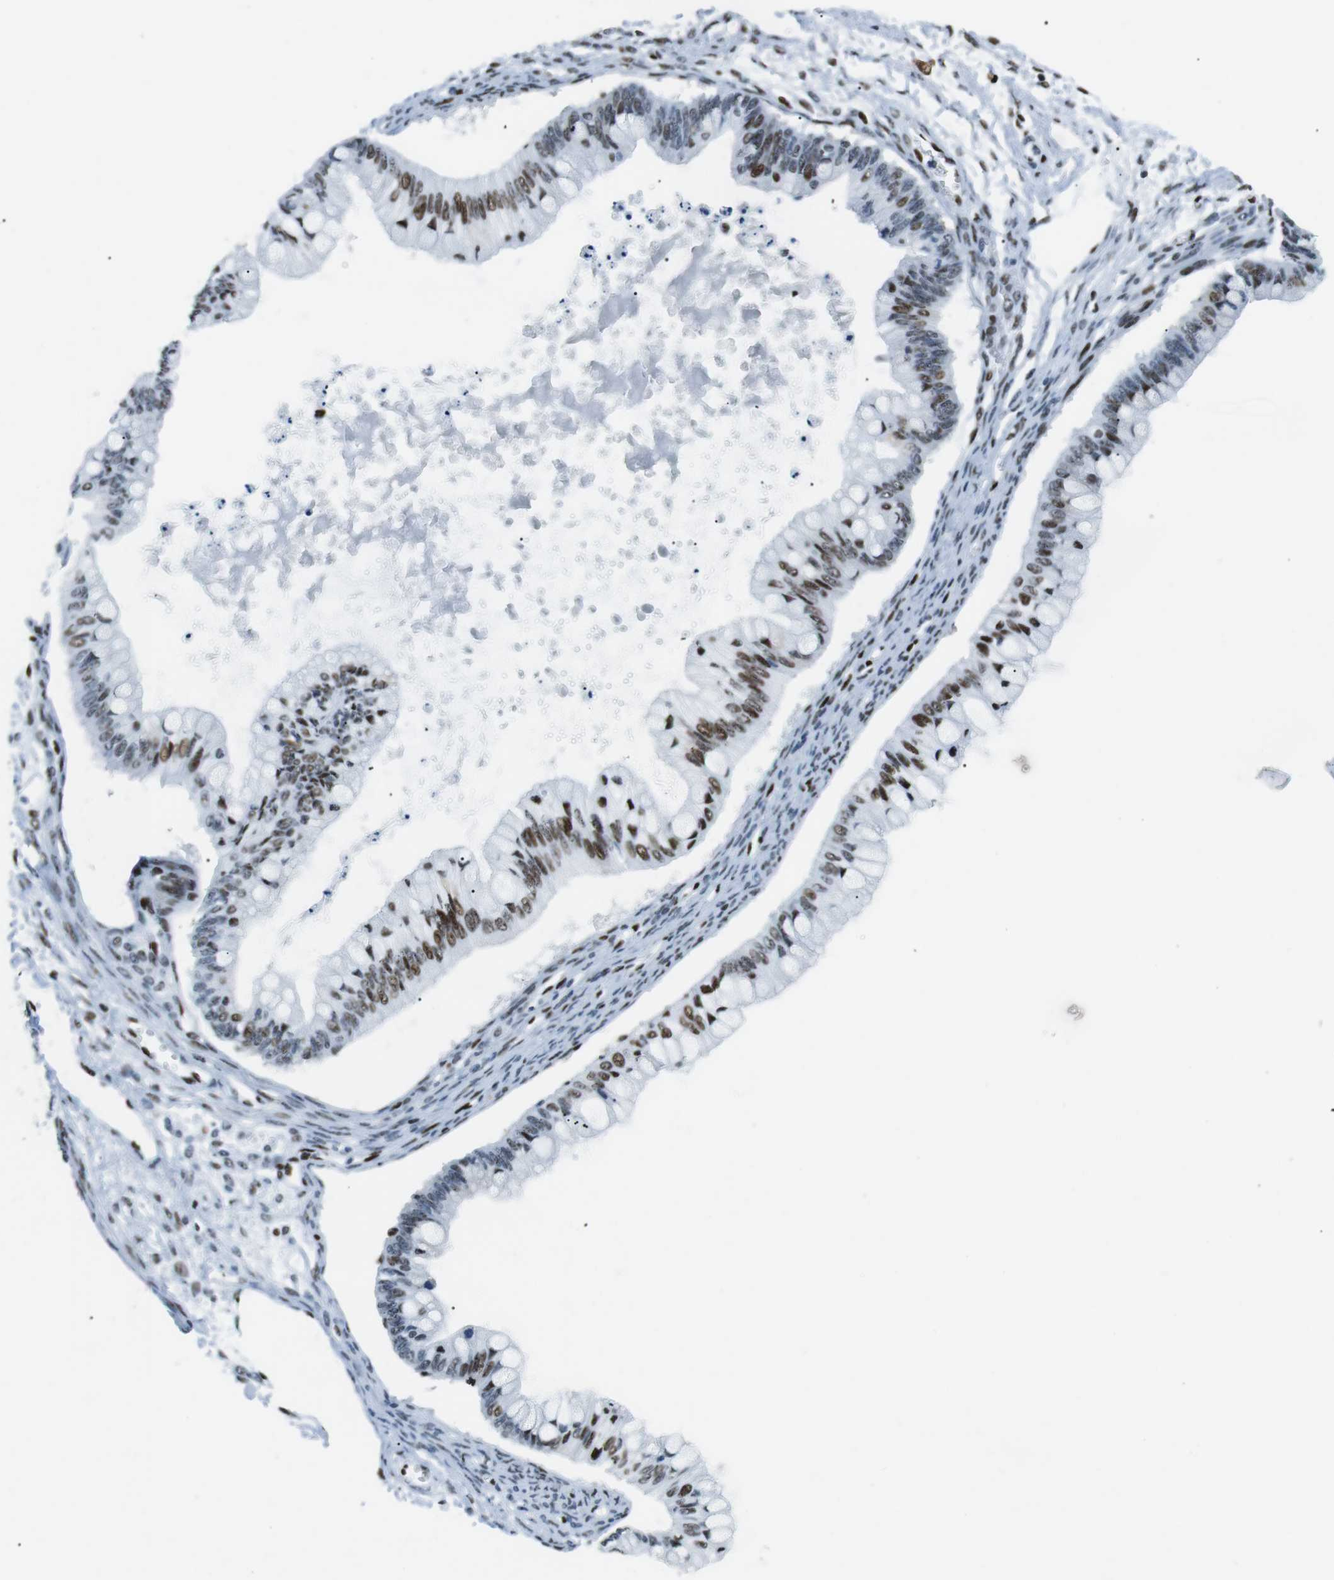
{"staining": {"intensity": "moderate", "quantity": "25%-75%", "location": "nuclear"}, "tissue": "ovarian cancer", "cell_type": "Tumor cells", "image_type": "cancer", "snomed": [{"axis": "morphology", "description": "Cystadenocarcinoma, mucinous, NOS"}, {"axis": "topography", "description": "Ovary"}], "caption": "Immunohistochemical staining of human ovarian mucinous cystadenocarcinoma demonstrates moderate nuclear protein expression in approximately 25%-75% of tumor cells.", "gene": "PML", "patient": {"sex": "female", "age": 57}}